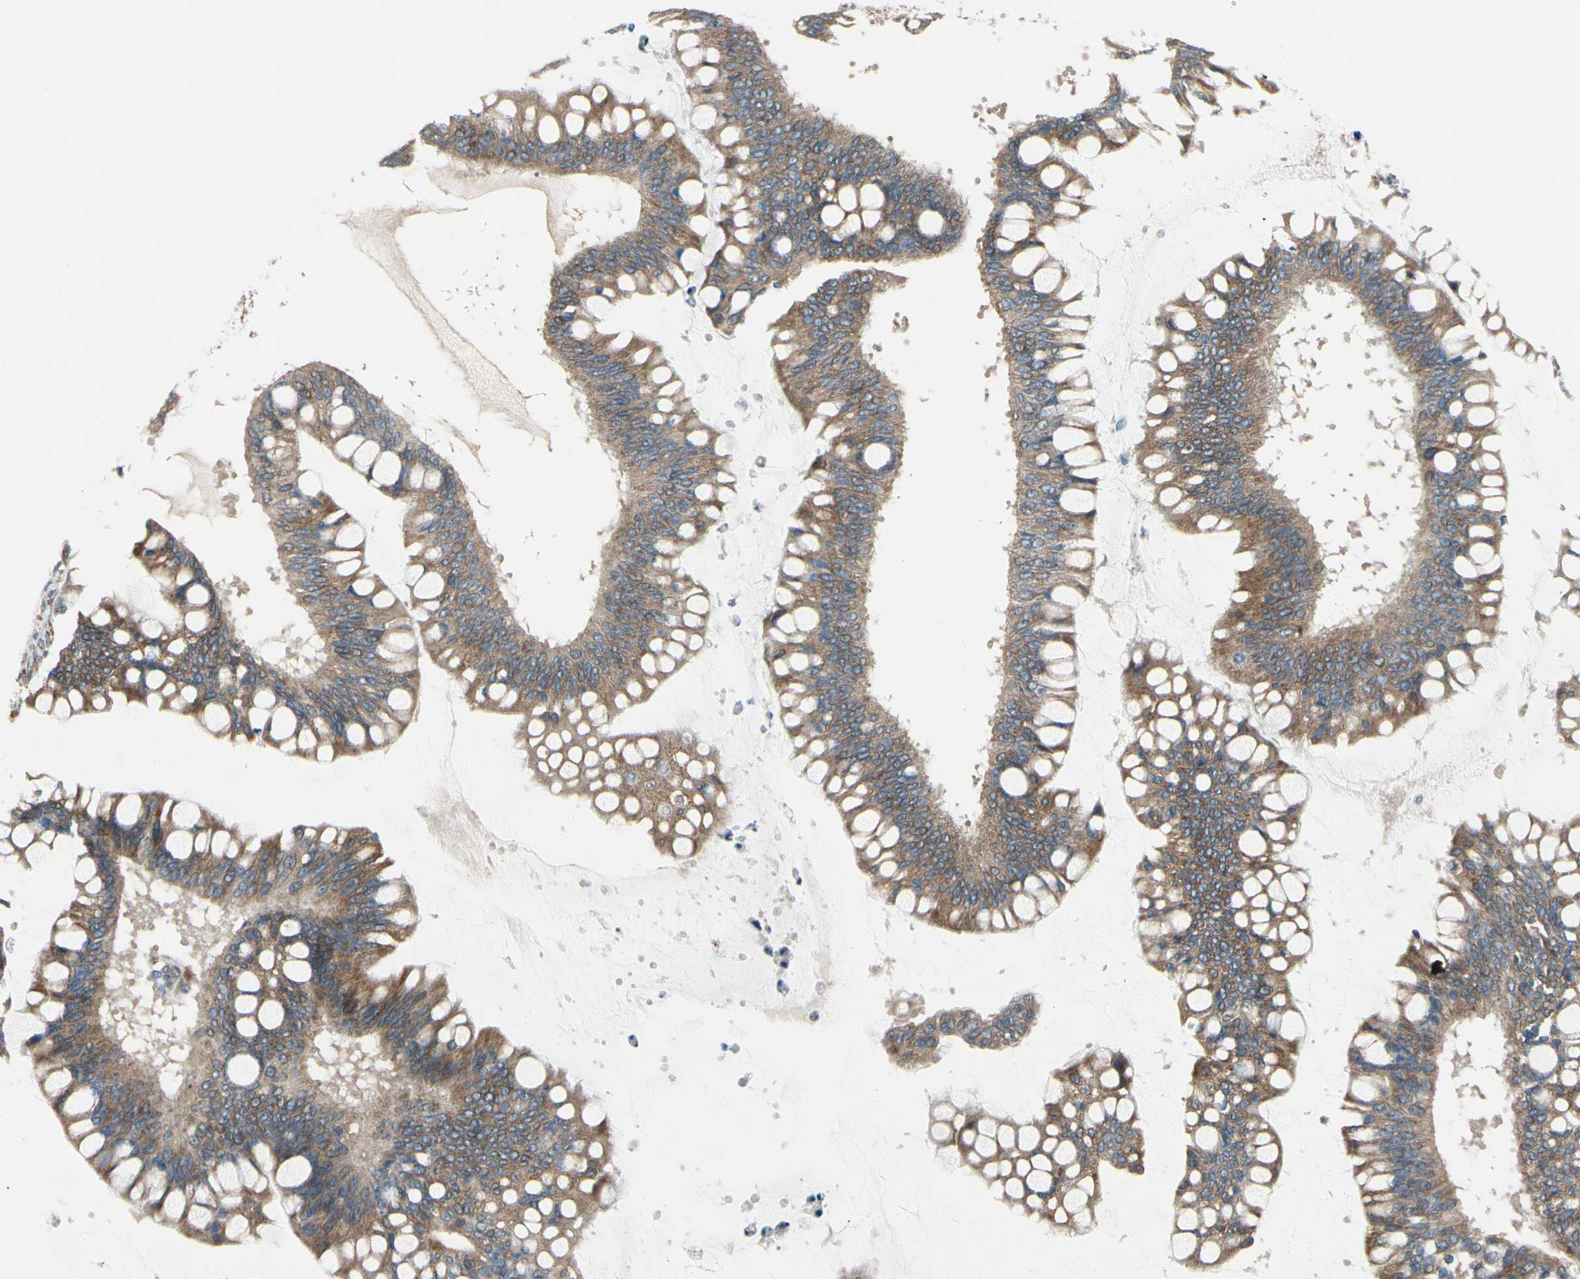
{"staining": {"intensity": "moderate", "quantity": ">75%", "location": "cytoplasmic/membranous"}, "tissue": "ovarian cancer", "cell_type": "Tumor cells", "image_type": "cancer", "snomed": [{"axis": "morphology", "description": "Cystadenocarcinoma, mucinous, NOS"}, {"axis": "topography", "description": "Ovary"}], "caption": "Immunohistochemical staining of human ovarian cancer (mucinous cystadenocarcinoma) reveals medium levels of moderate cytoplasmic/membranous expression in about >75% of tumor cells. The protein is shown in brown color, while the nuclei are stained blue.", "gene": "CLCC1", "patient": {"sex": "female", "age": 73}}